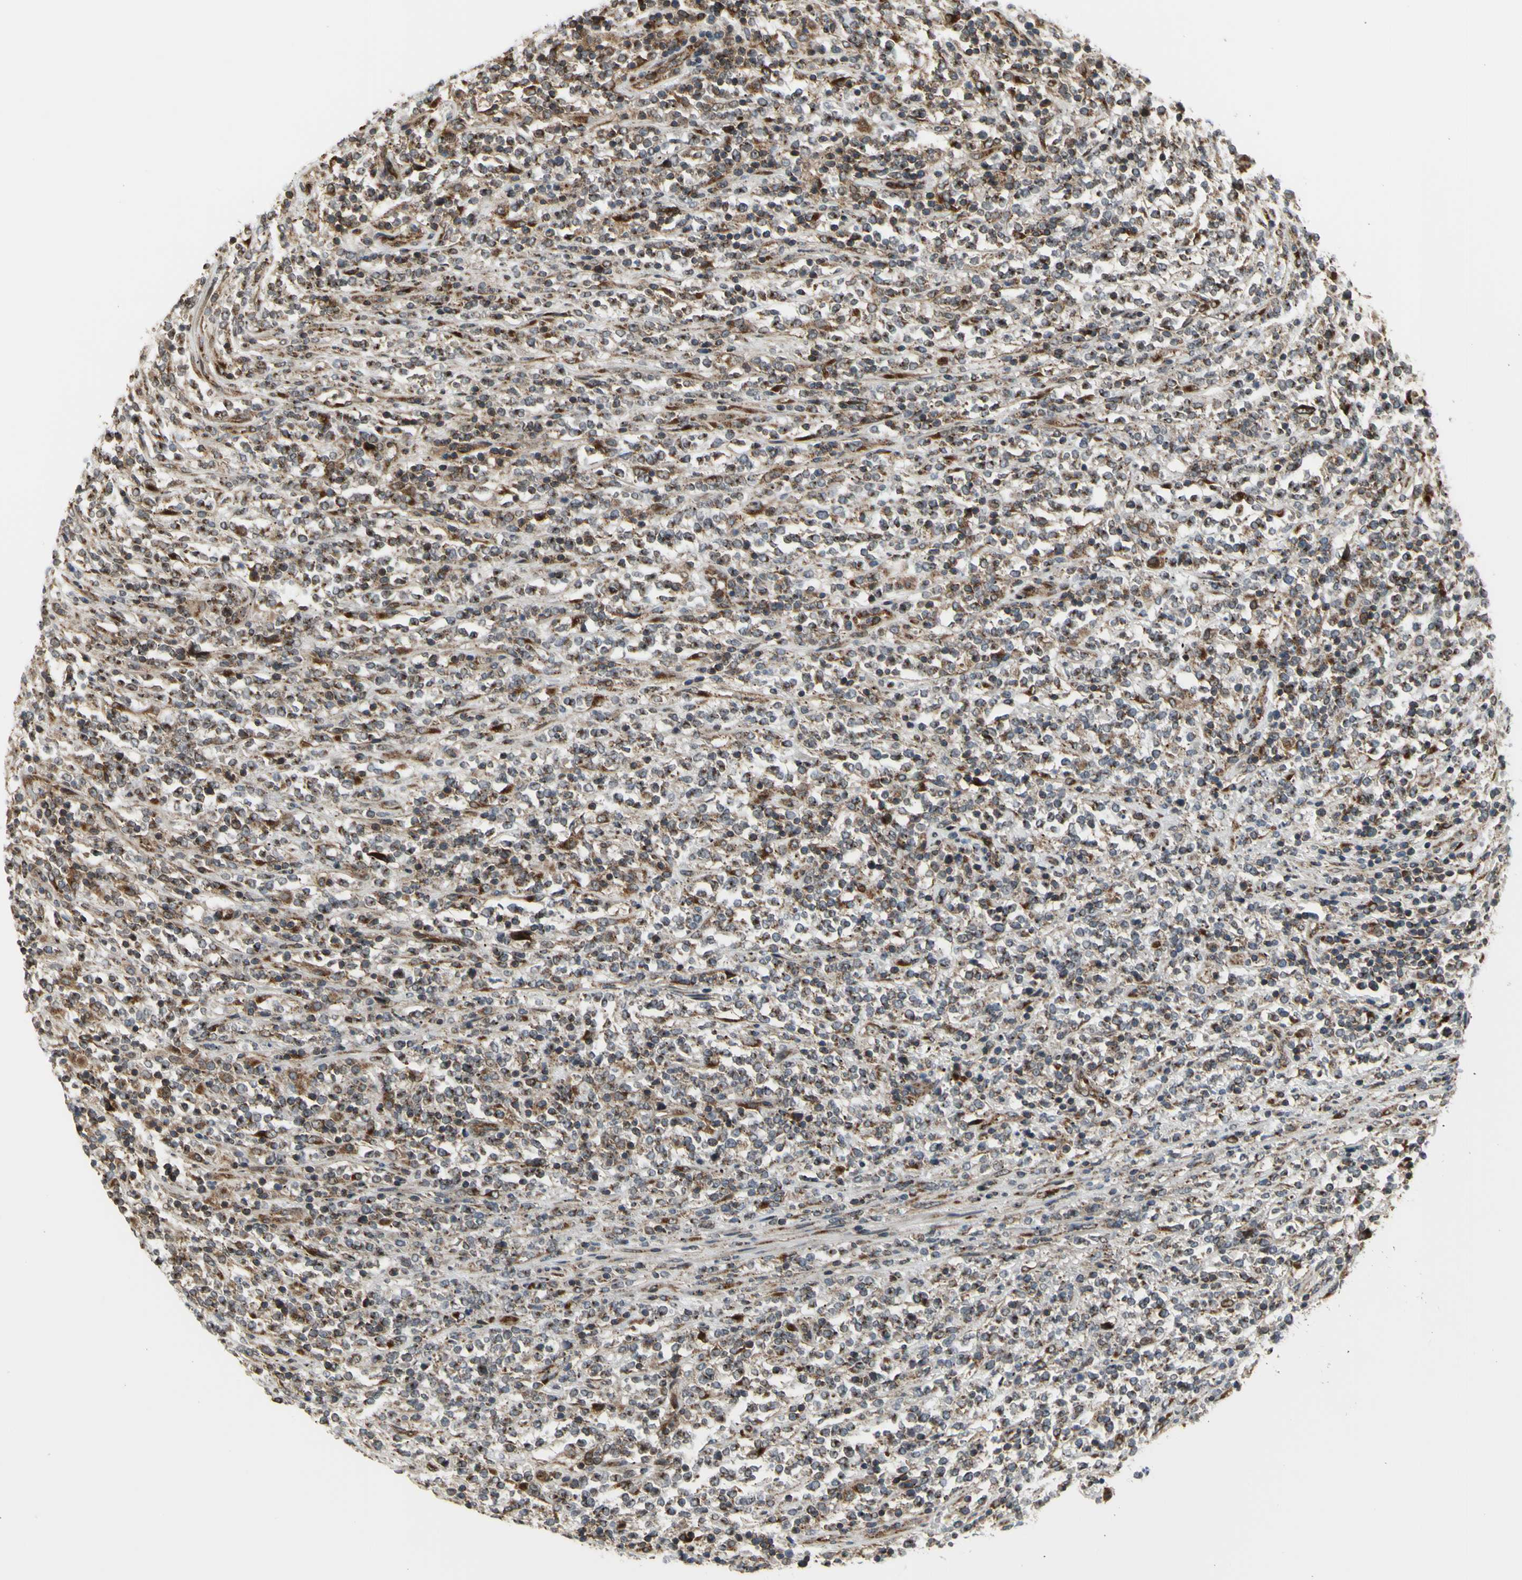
{"staining": {"intensity": "moderate", "quantity": "25%-75%", "location": "cytoplasmic/membranous"}, "tissue": "lymphoma", "cell_type": "Tumor cells", "image_type": "cancer", "snomed": [{"axis": "morphology", "description": "Malignant lymphoma, non-Hodgkin's type, High grade"}, {"axis": "topography", "description": "Soft tissue"}], "caption": "IHC image of high-grade malignant lymphoma, non-Hodgkin's type stained for a protein (brown), which demonstrates medium levels of moderate cytoplasmic/membranous staining in about 25%-75% of tumor cells.", "gene": "SLC39A9", "patient": {"sex": "male", "age": 18}}